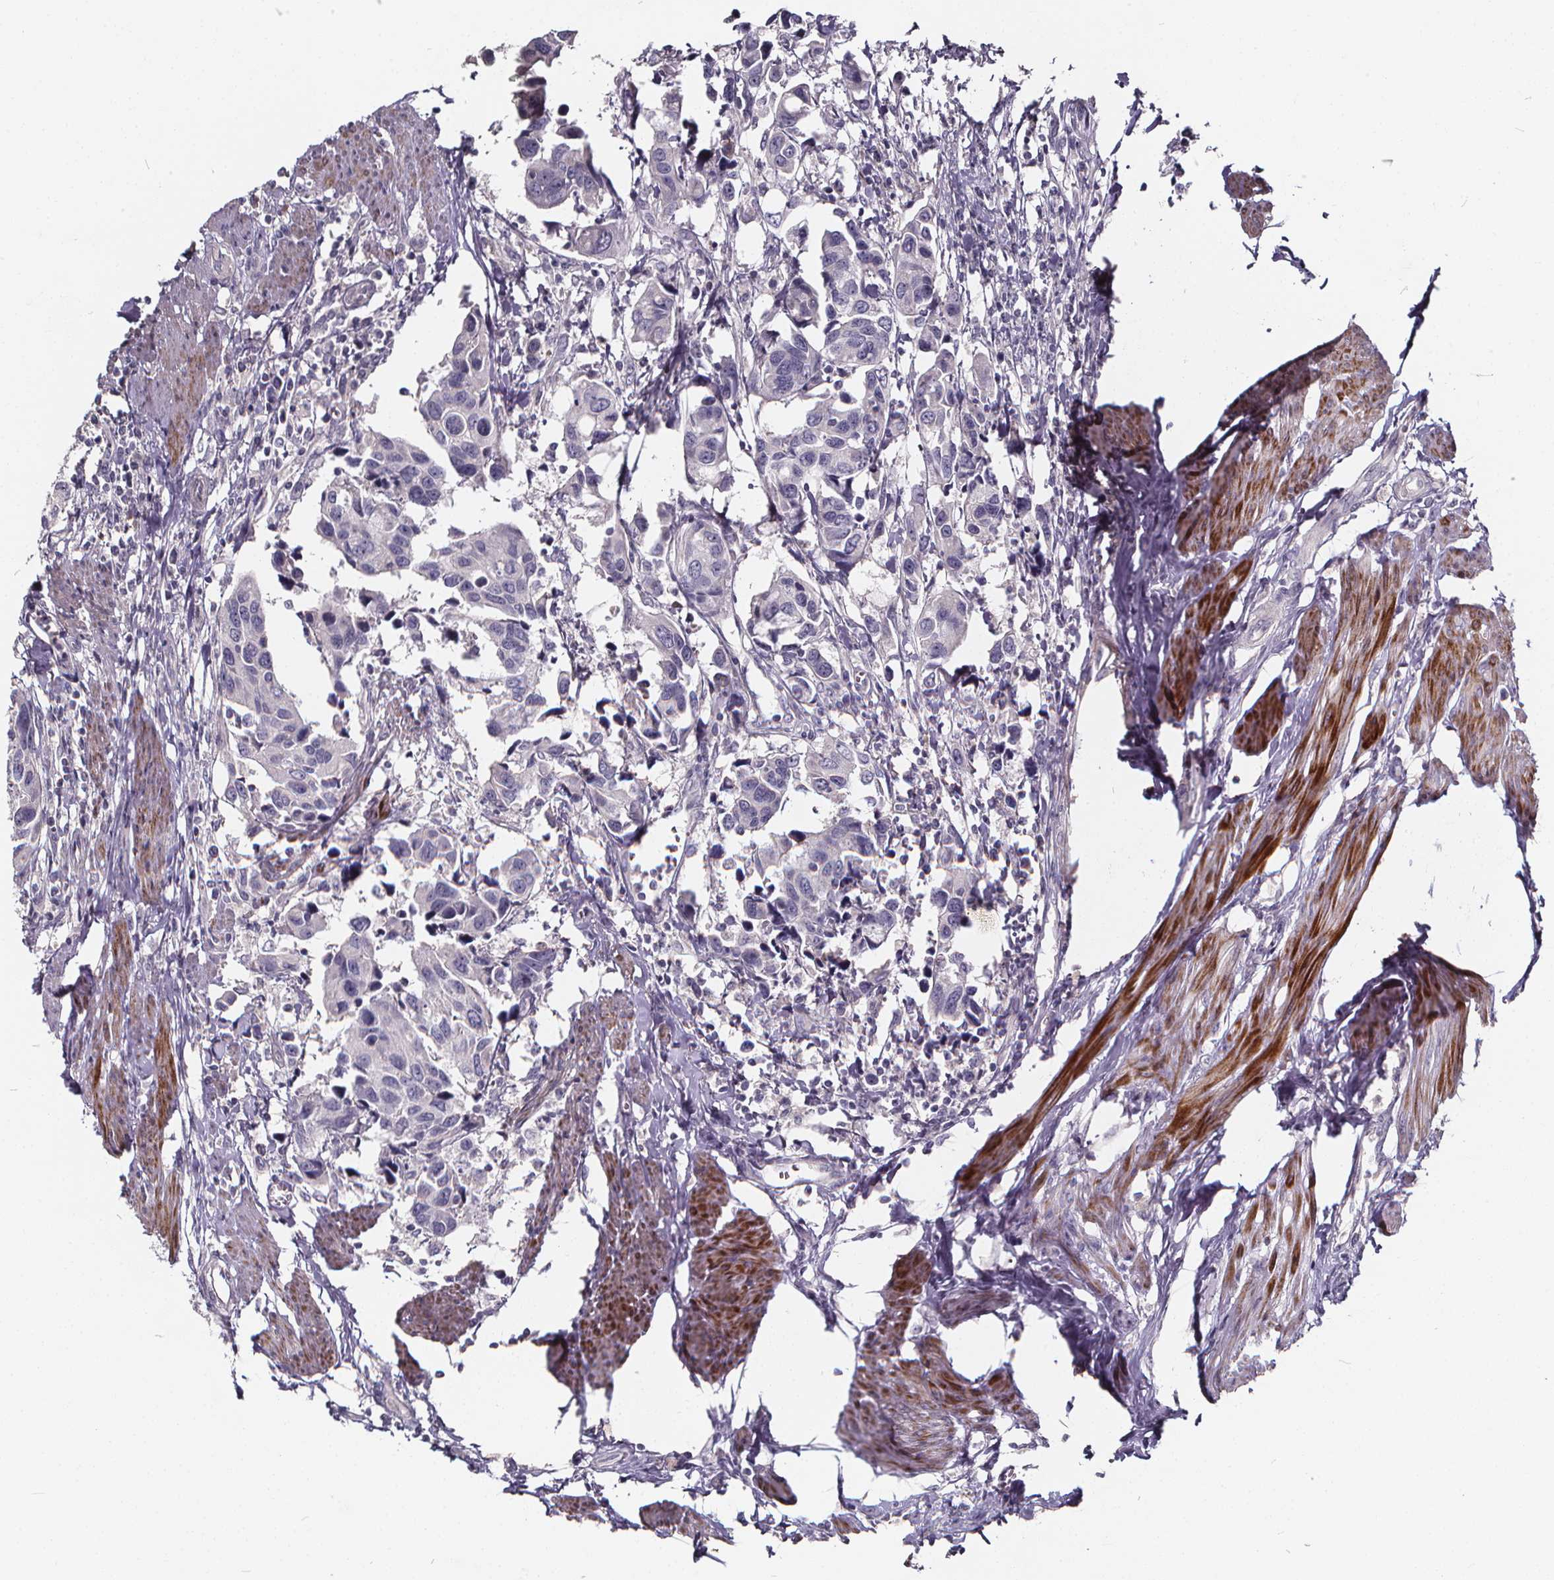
{"staining": {"intensity": "negative", "quantity": "none", "location": "none"}, "tissue": "urothelial cancer", "cell_type": "Tumor cells", "image_type": "cancer", "snomed": [{"axis": "morphology", "description": "Urothelial carcinoma, High grade"}, {"axis": "topography", "description": "Urinary bladder"}], "caption": "IHC image of high-grade urothelial carcinoma stained for a protein (brown), which displays no expression in tumor cells.", "gene": "TSPAN14", "patient": {"sex": "male", "age": 60}}